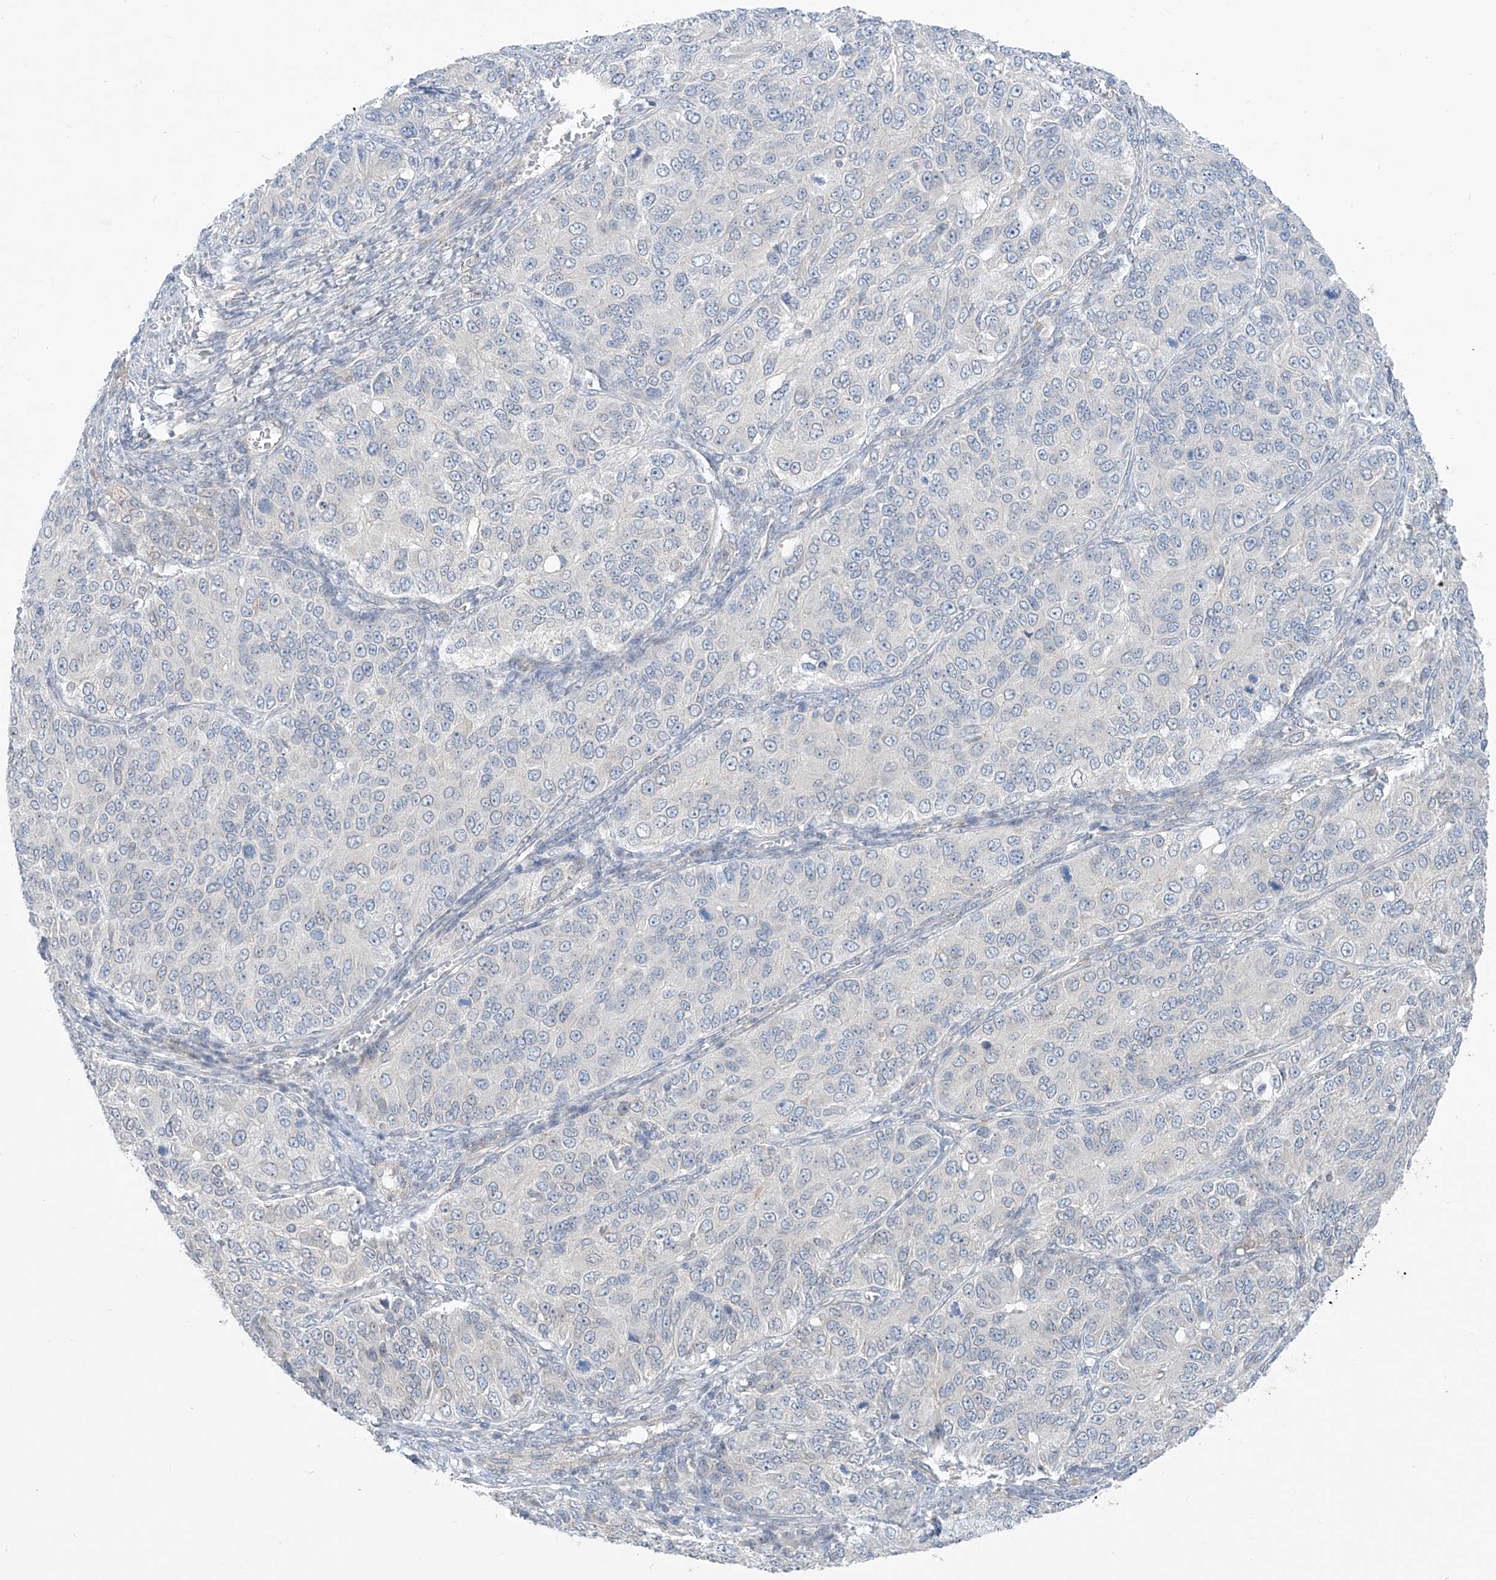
{"staining": {"intensity": "negative", "quantity": "none", "location": "none"}, "tissue": "ovarian cancer", "cell_type": "Tumor cells", "image_type": "cancer", "snomed": [{"axis": "morphology", "description": "Carcinoma, endometroid"}, {"axis": "topography", "description": "Ovary"}], "caption": "Immunohistochemical staining of ovarian cancer (endometroid carcinoma) shows no significant staining in tumor cells. (Stains: DAB (3,3'-diaminobenzidine) immunohistochemistry with hematoxylin counter stain, Microscopy: brightfield microscopy at high magnification).", "gene": "KRTAP25-1", "patient": {"sex": "female", "age": 51}}